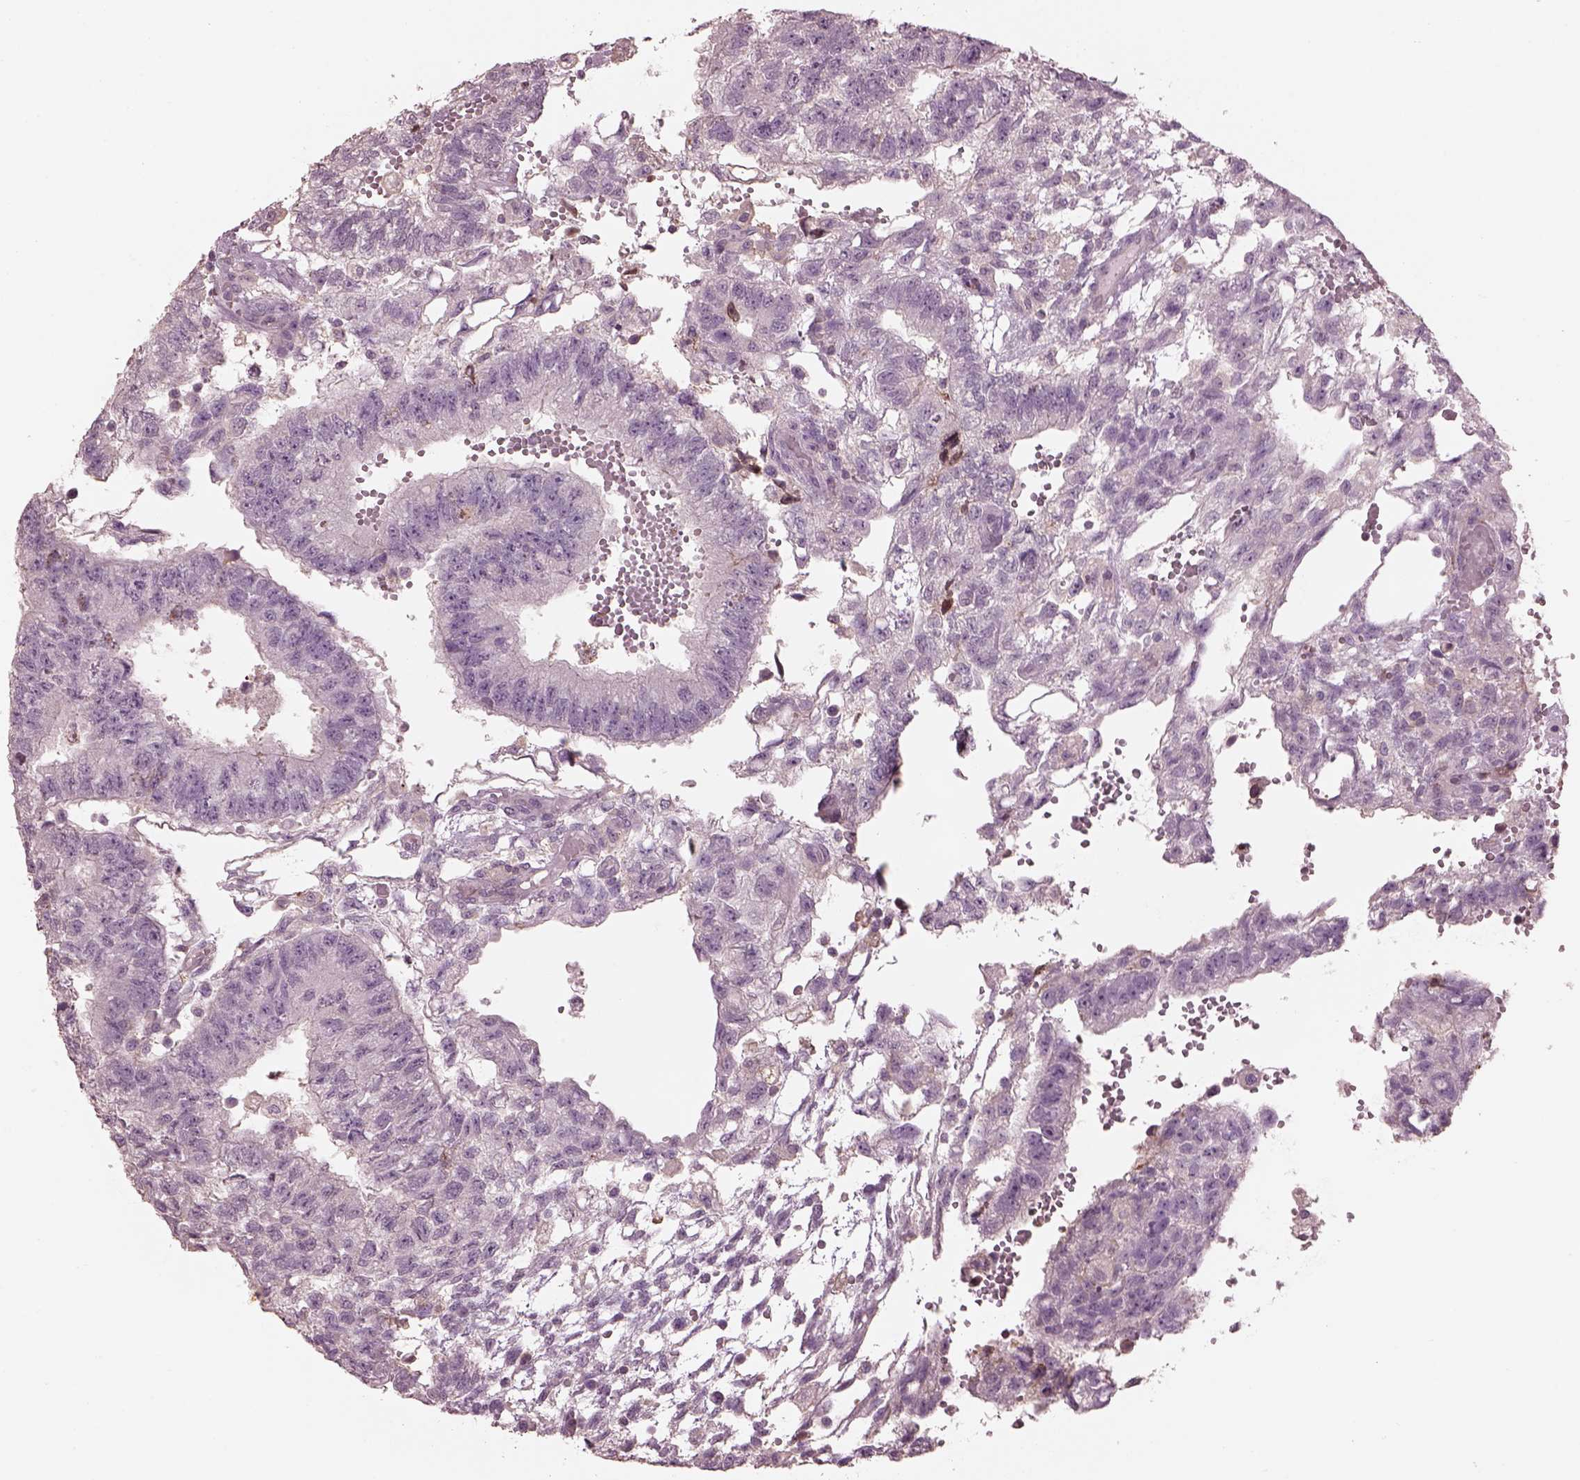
{"staining": {"intensity": "negative", "quantity": "none", "location": "none"}, "tissue": "testis cancer", "cell_type": "Tumor cells", "image_type": "cancer", "snomed": [{"axis": "morphology", "description": "Carcinoma, Embryonal, NOS"}, {"axis": "topography", "description": "Testis"}], "caption": "Immunohistochemical staining of testis cancer (embryonal carcinoma) shows no significant expression in tumor cells.", "gene": "SRI", "patient": {"sex": "male", "age": 32}}